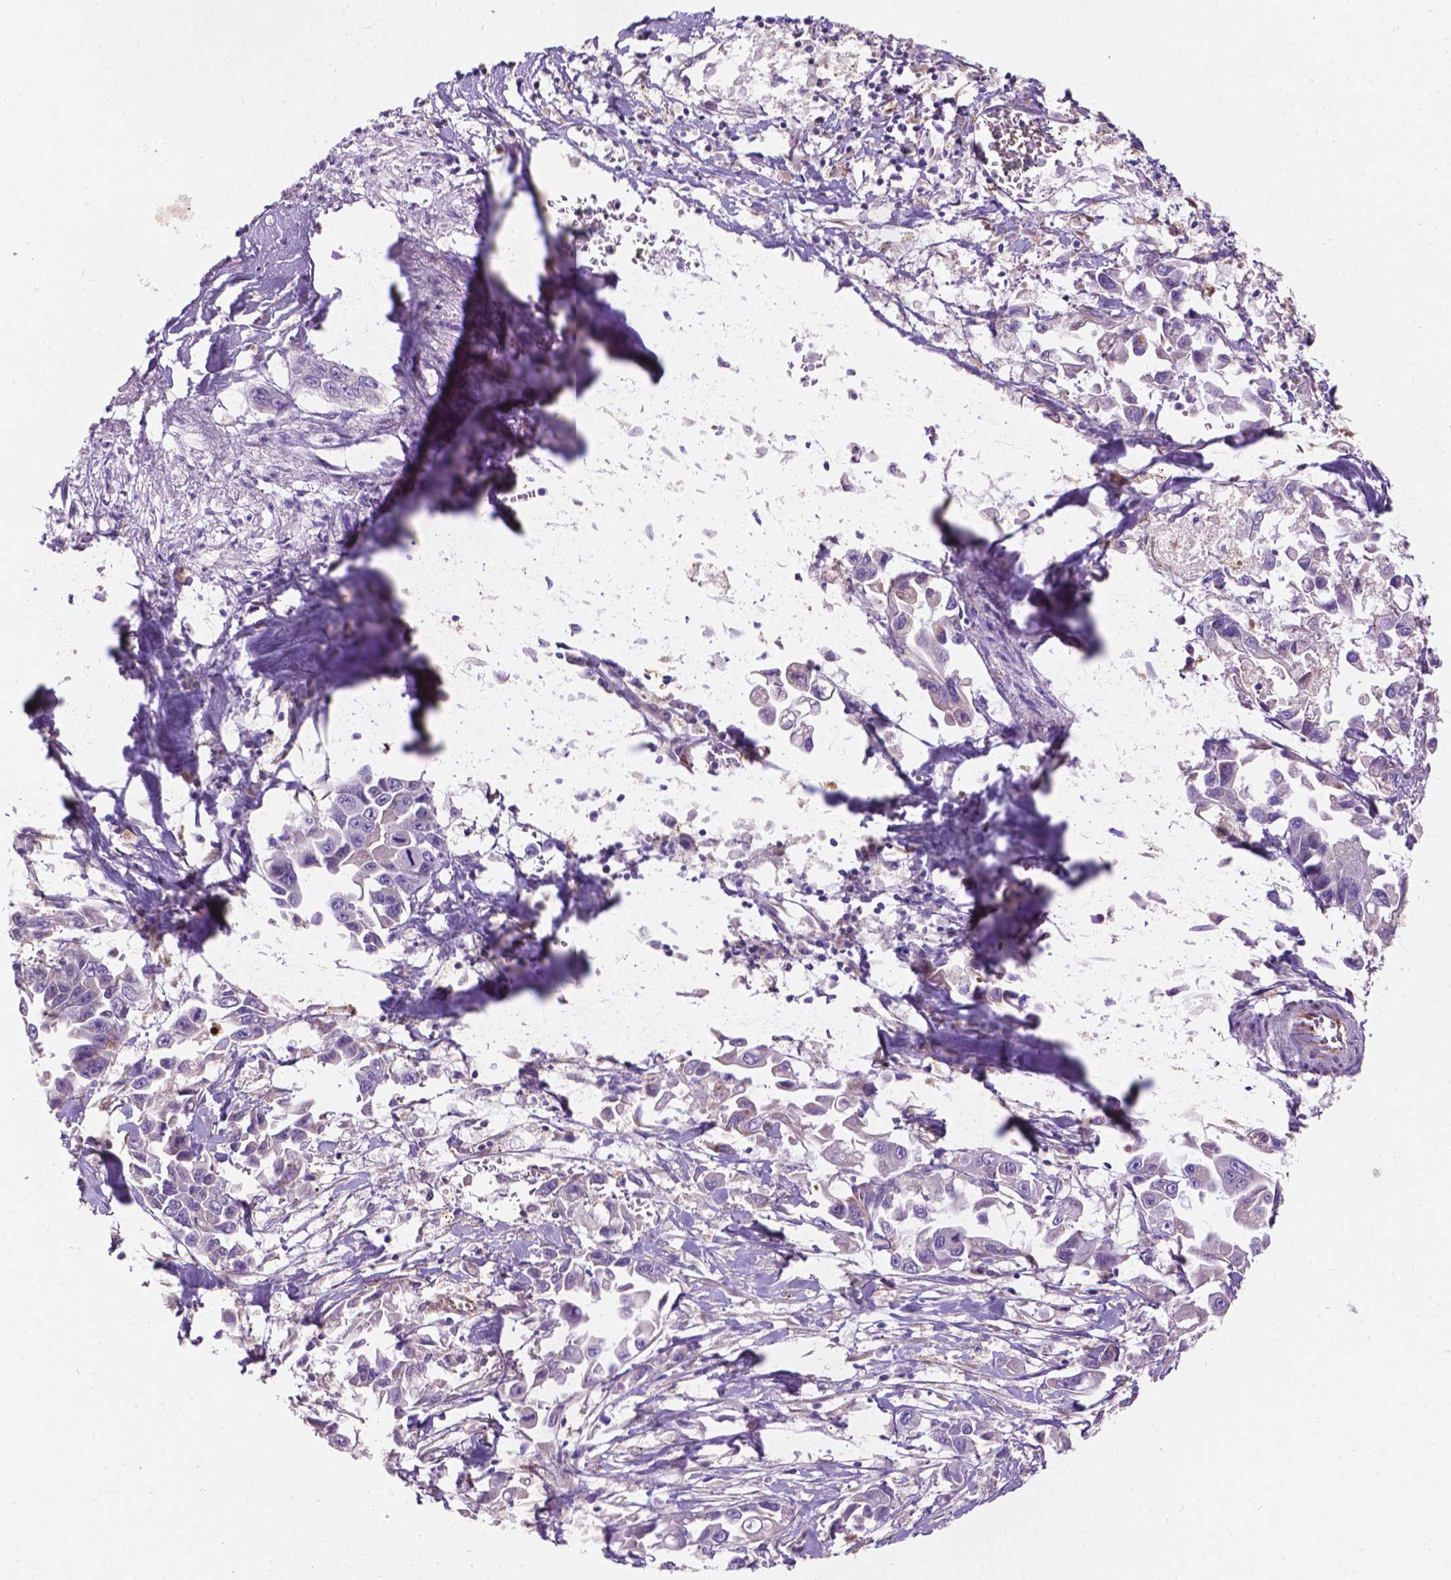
{"staining": {"intensity": "negative", "quantity": "none", "location": "none"}, "tissue": "pancreatic cancer", "cell_type": "Tumor cells", "image_type": "cancer", "snomed": [{"axis": "morphology", "description": "Adenocarcinoma, NOS"}, {"axis": "topography", "description": "Pancreas"}], "caption": "This is an IHC micrograph of human pancreatic cancer. There is no staining in tumor cells.", "gene": "NOXO1", "patient": {"sex": "female", "age": 83}}